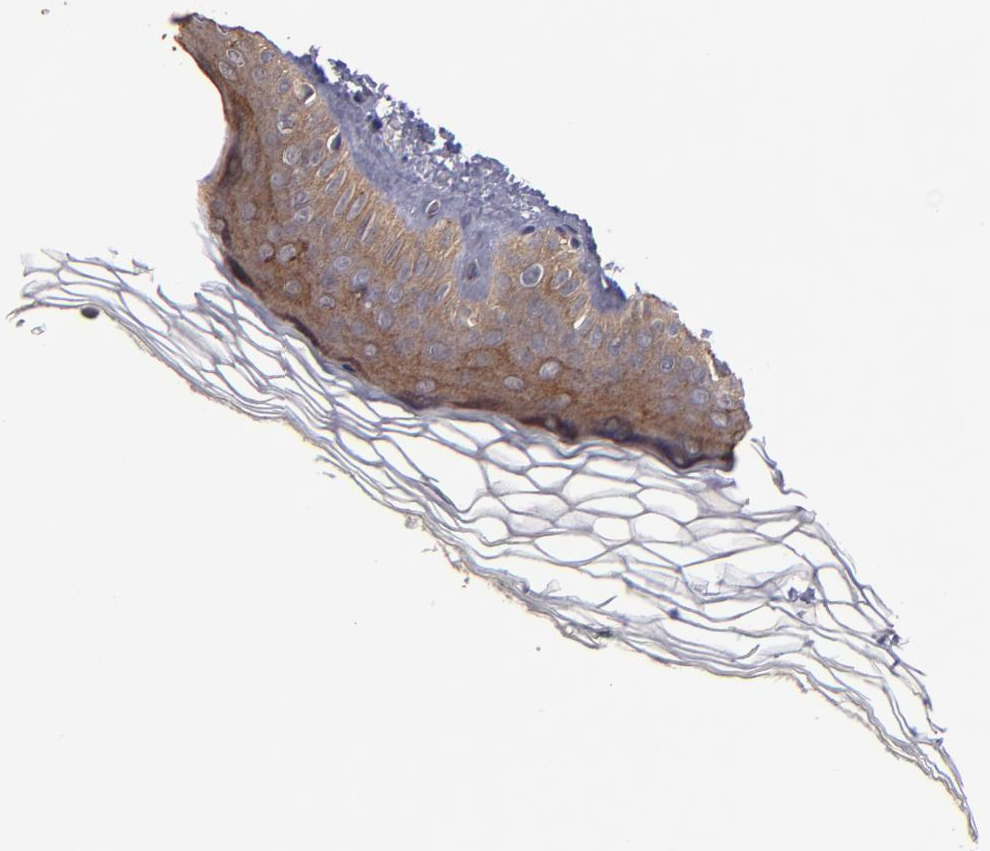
{"staining": {"intensity": "weak", "quantity": ">75%", "location": "cytoplasmic/membranous"}, "tissue": "skin", "cell_type": "Fibroblasts", "image_type": "normal", "snomed": [{"axis": "morphology", "description": "Normal tissue, NOS"}, {"axis": "topography", "description": "Skin"}], "caption": "IHC histopathology image of unremarkable skin stained for a protein (brown), which reveals low levels of weak cytoplasmic/membranous expression in about >75% of fibroblasts.", "gene": "NF2", "patient": {"sex": "female", "age": 19}}